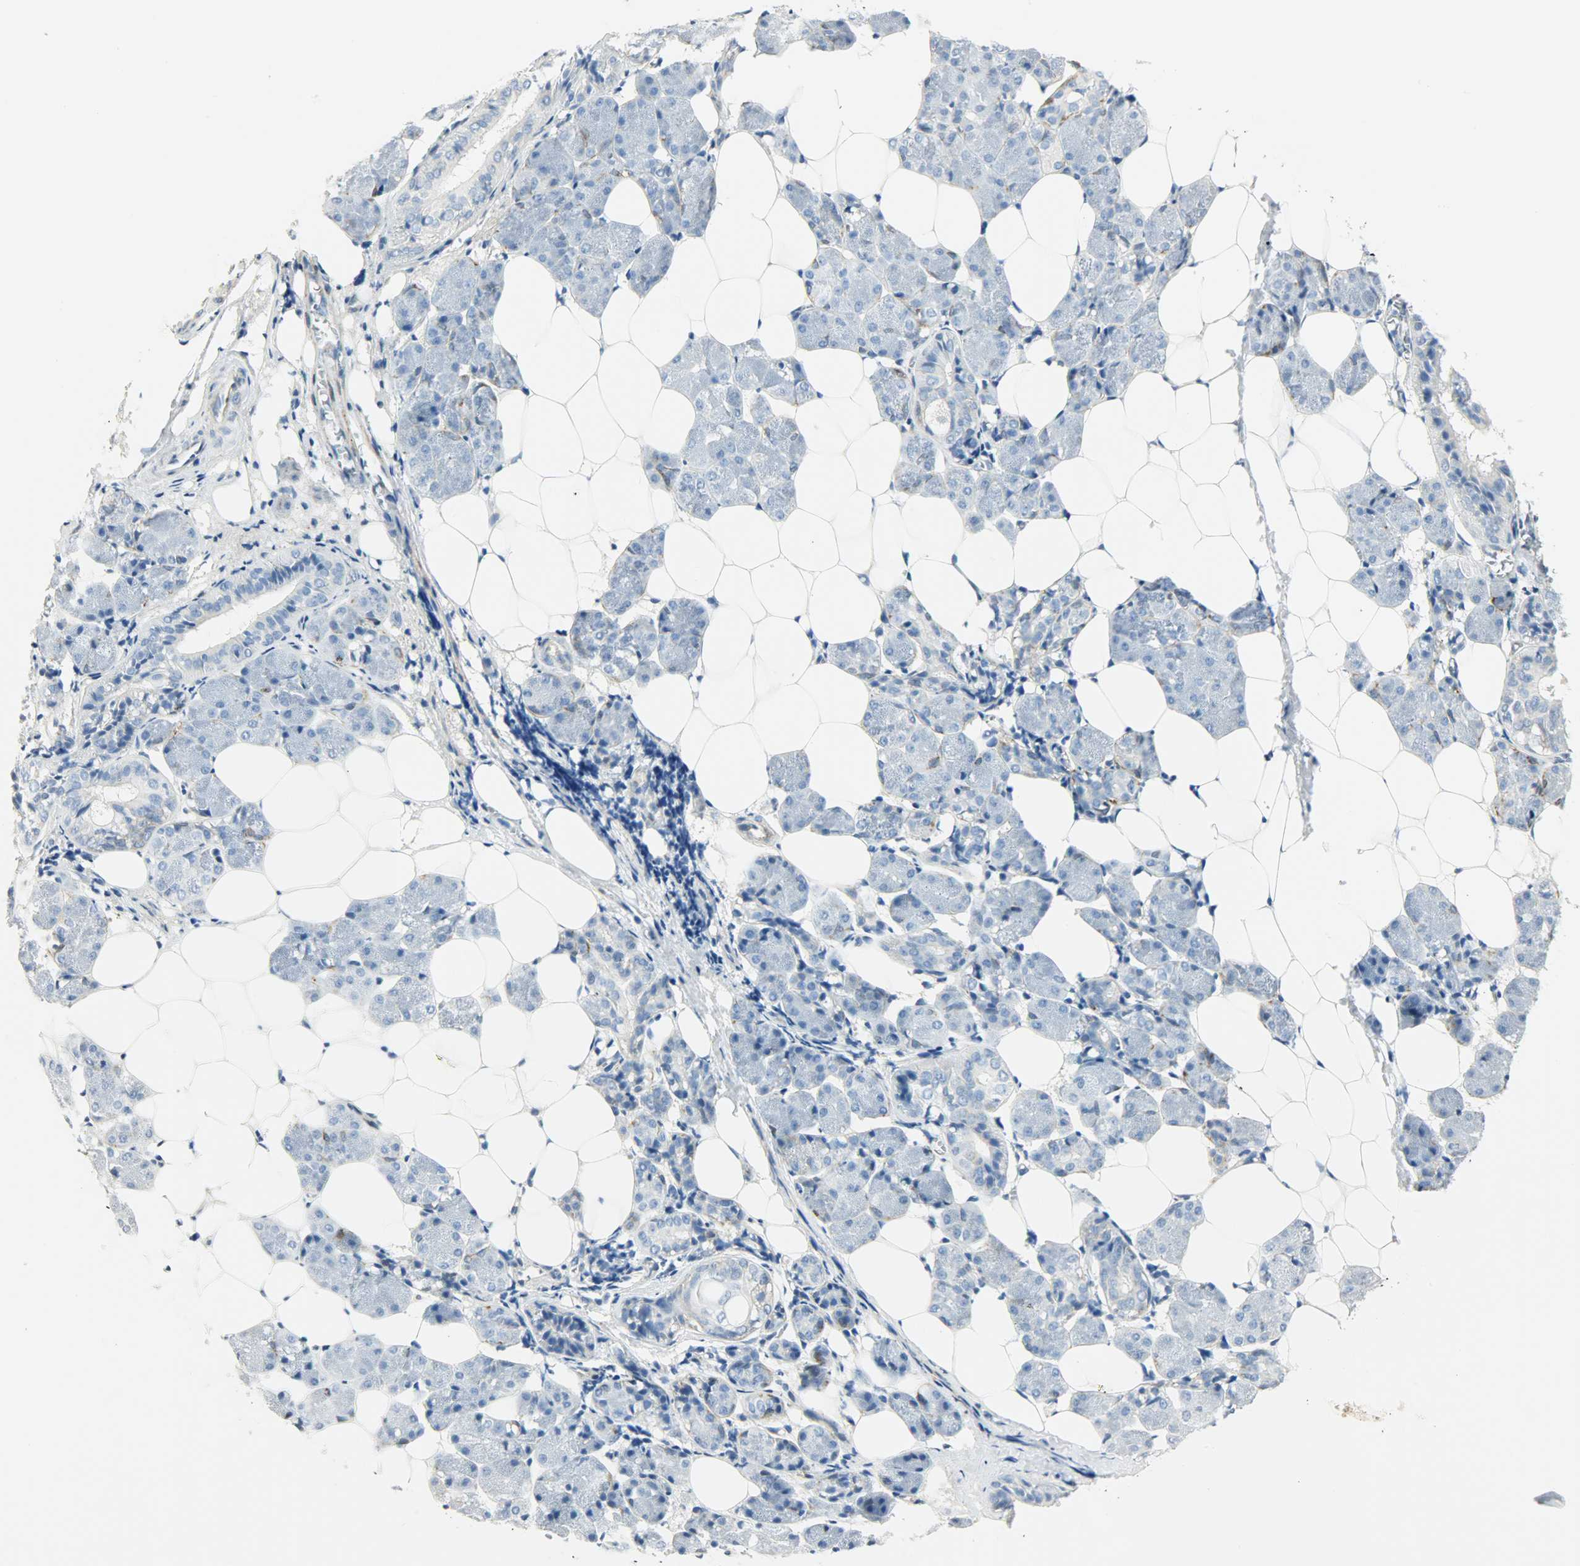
{"staining": {"intensity": "negative", "quantity": "none", "location": "none"}, "tissue": "salivary gland", "cell_type": "Glandular cells", "image_type": "normal", "snomed": [{"axis": "morphology", "description": "Normal tissue, NOS"}, {"axis": "morphology", "description": "Adenoma, NOS"}, {"axis": "topography", "description": "Salivary gland"}], "caption": "Immunohistochemistry of unremarkable salivary gland exhibits no positivity in glandular cells. (DAB (3,3'-diaminobenzidine) IHC visualized using brightfield microscopy, high magnification).", "gene": "PKD2", "patient": {"sex": "female", "age": 32}}